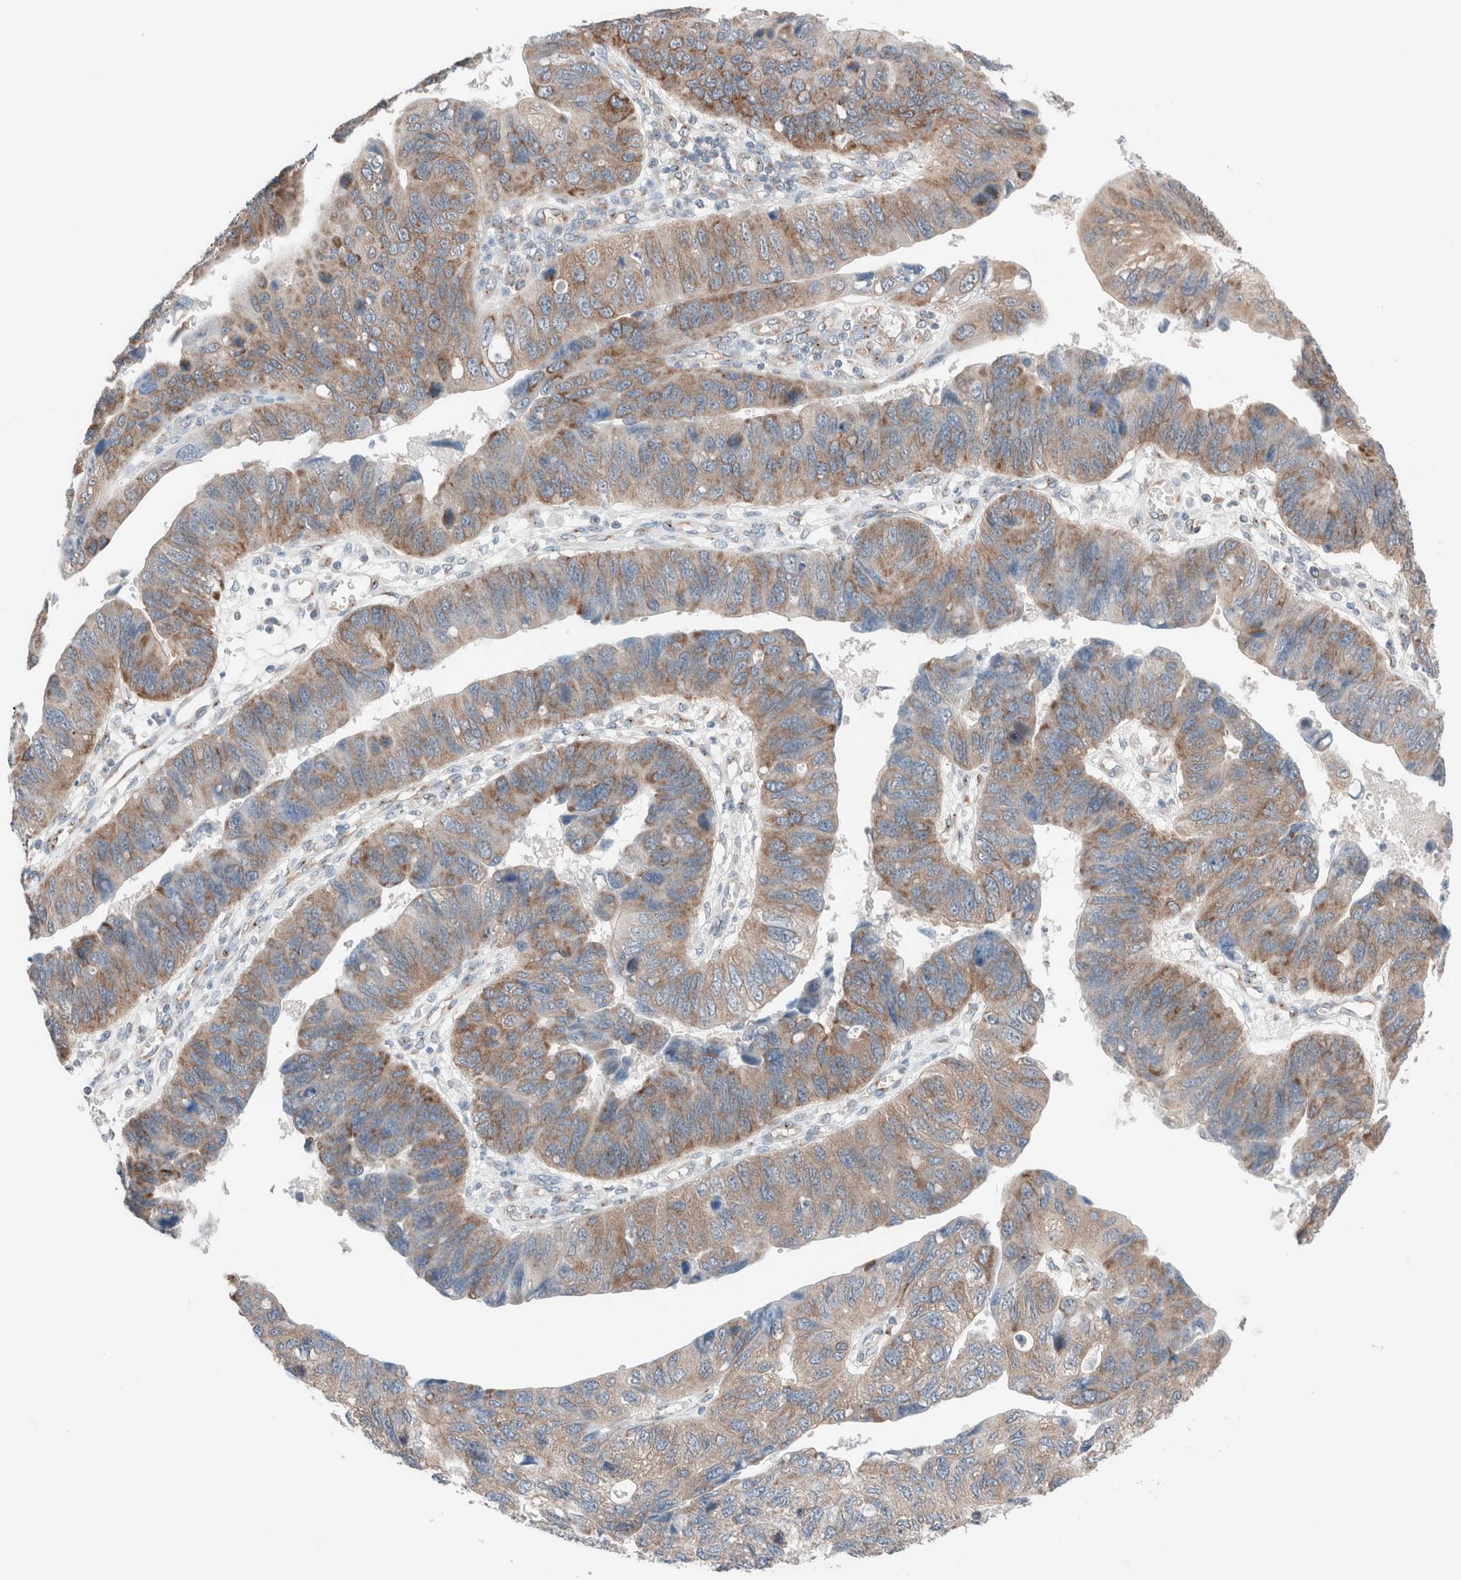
{"staining": {"intensity": "moderate", "quantity": ">75%", "location": "cytoplasmic/membranous"}, "tissue": "stomach cancer", "cell_type": "Tumor cells", "image_type": "cancer", "snomed": [{"axis": "morphology", "description": "Adenocarcinoma, NOS"}, {"axis": "topography", "description": "Stomach"}], "caption": "Stomach adenocarcinoma stained with DAB immunohistochemistry shows medium levels of moderate cytoplasmic/membranous expression in about >75% of tumor cells. Using DAB (3,3'-diaminobenzidine) (brown) and hematoxylin (blue) stains, captured at high magnification using brightfield microscopy.", "gene": "CASC3", "patient": {"sex": "male", "age": 59}}